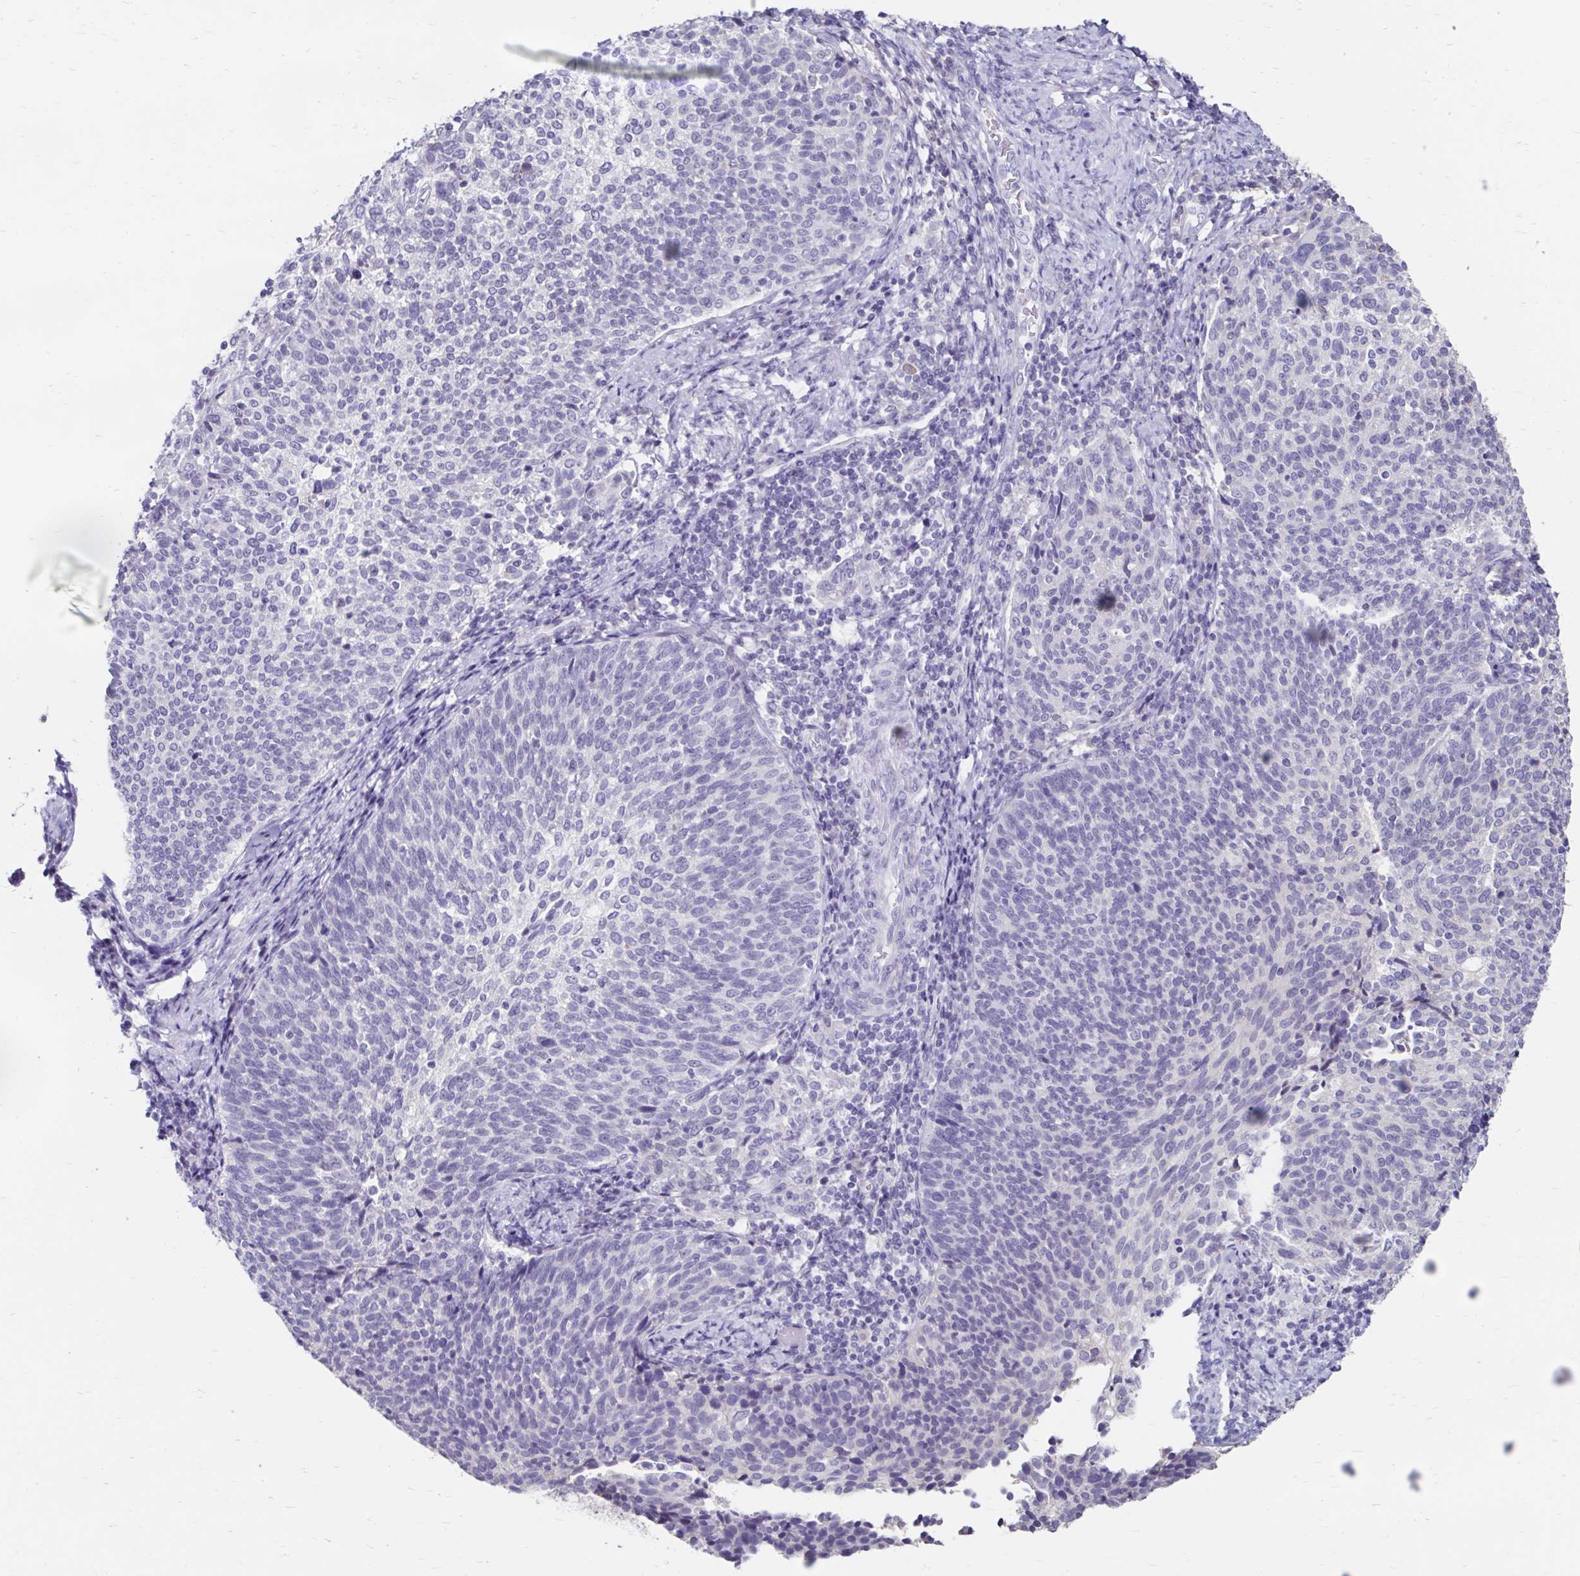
{"staining": {"intensity": "negative", "quantity": "none", "location": "none"}, "tissue": "cervical cancer", "cell_type": "Tumor cells", "image_type": "cancer", "snomed": [{"axis": "morphology", "description": "Squamous cell carcinoma, NOS"}, {"axis": "topography", "description": "Cervix"}], "caption": "This image is of cervical cancer stained with IHC to label a protein in brown with the nuclei are counter-stained blue. There is no staining in tumor cells.", "gene": "SCG3", "patient": {"sex": "female", "age": 61}}